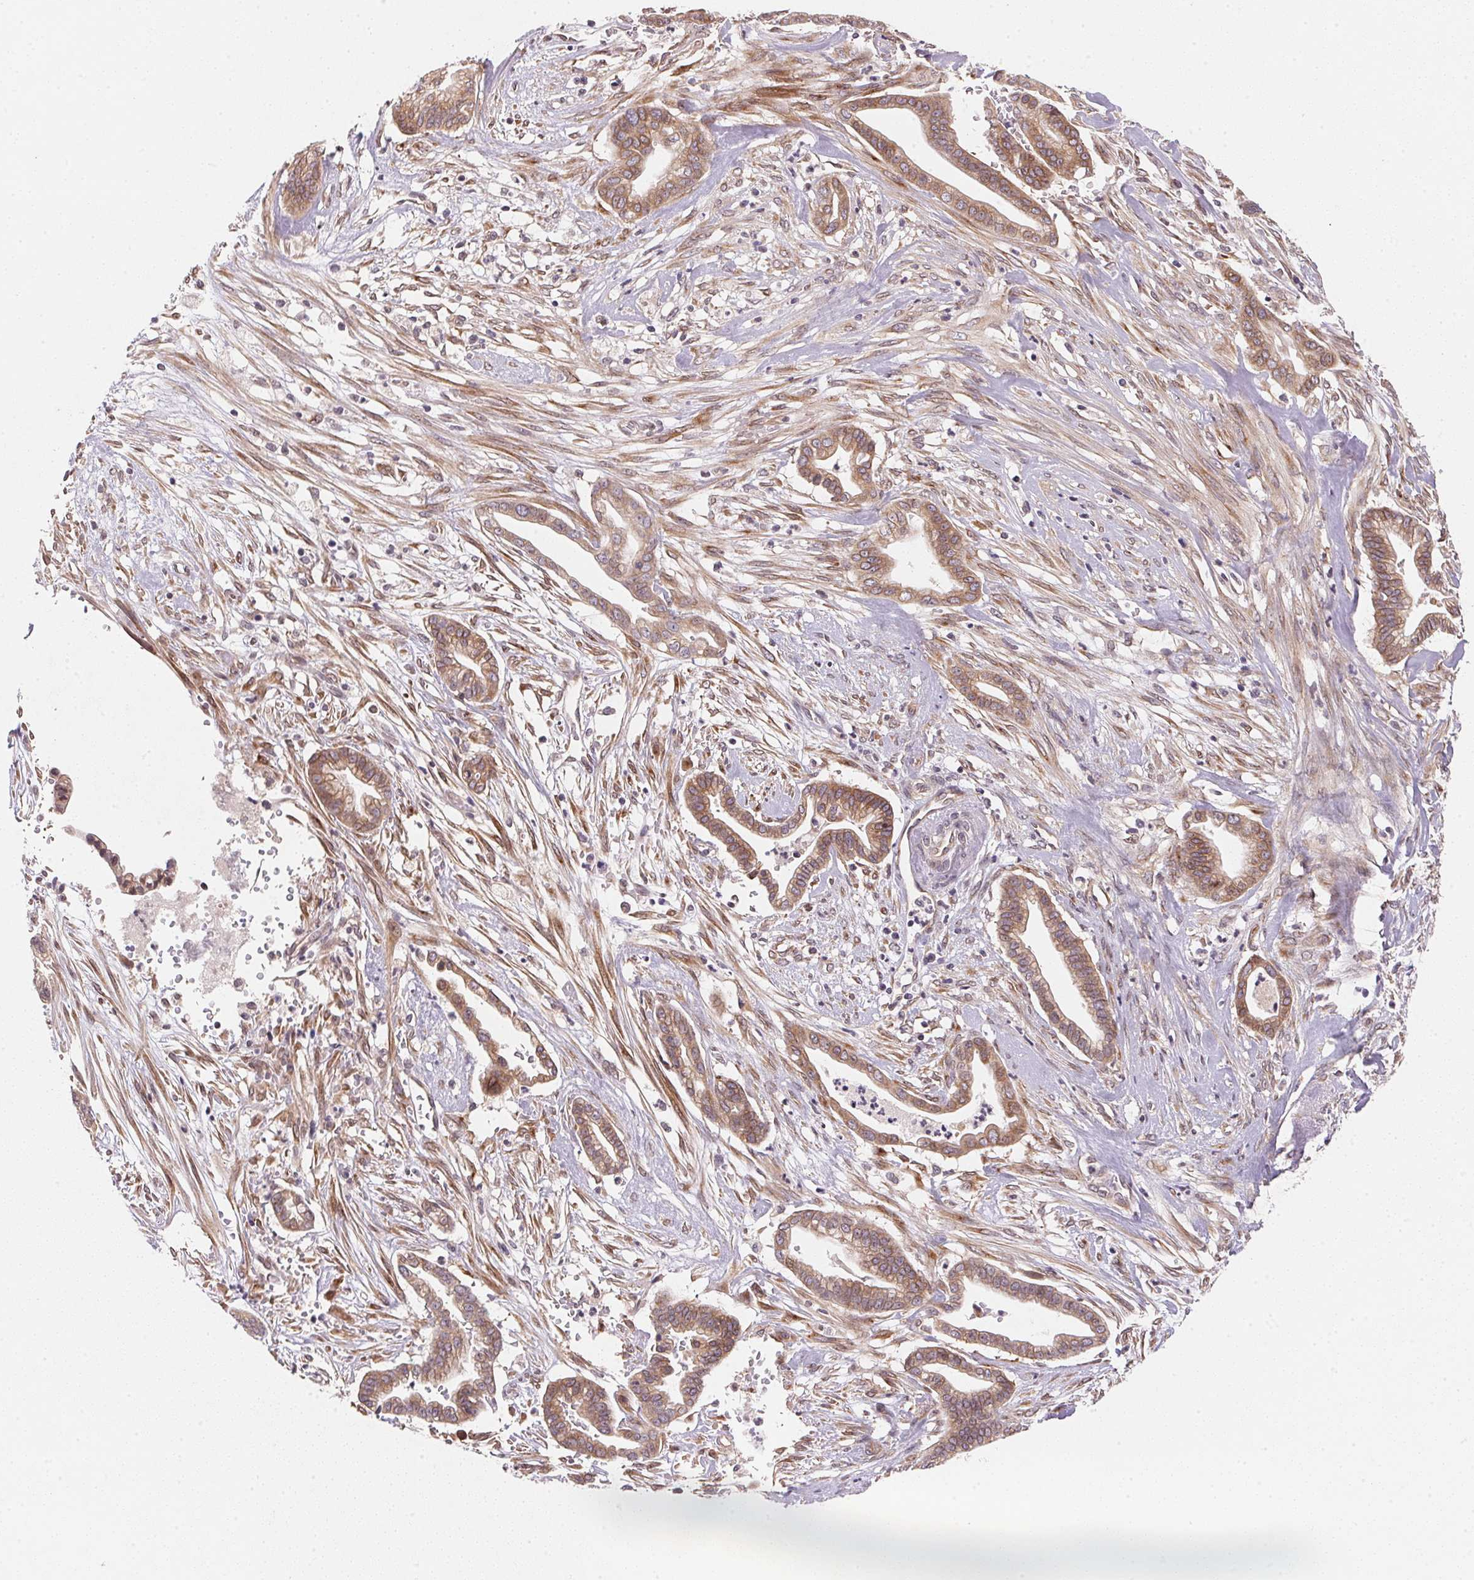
{"staining": {"intensity": "moderate", "quantity": ">75%", "location": "cytoplasmic/membranous"}, "tissue": "cervical cancer", "cell_type": "Tumor cells", "image_type": "cancer", "snomed": [{"axis": "morphology", "description": "Adenocarcinoma, NOS"}, {"axis": "topography", "description": "Cervix"}], "caption": "This is an image of immunohistochemistry staining of cervical cancer, which shows moderate staining in the cytoplasmic/membranous of tumor cells.", "gene": "EI24", "patient": {"sex": "female", "age": 62}}